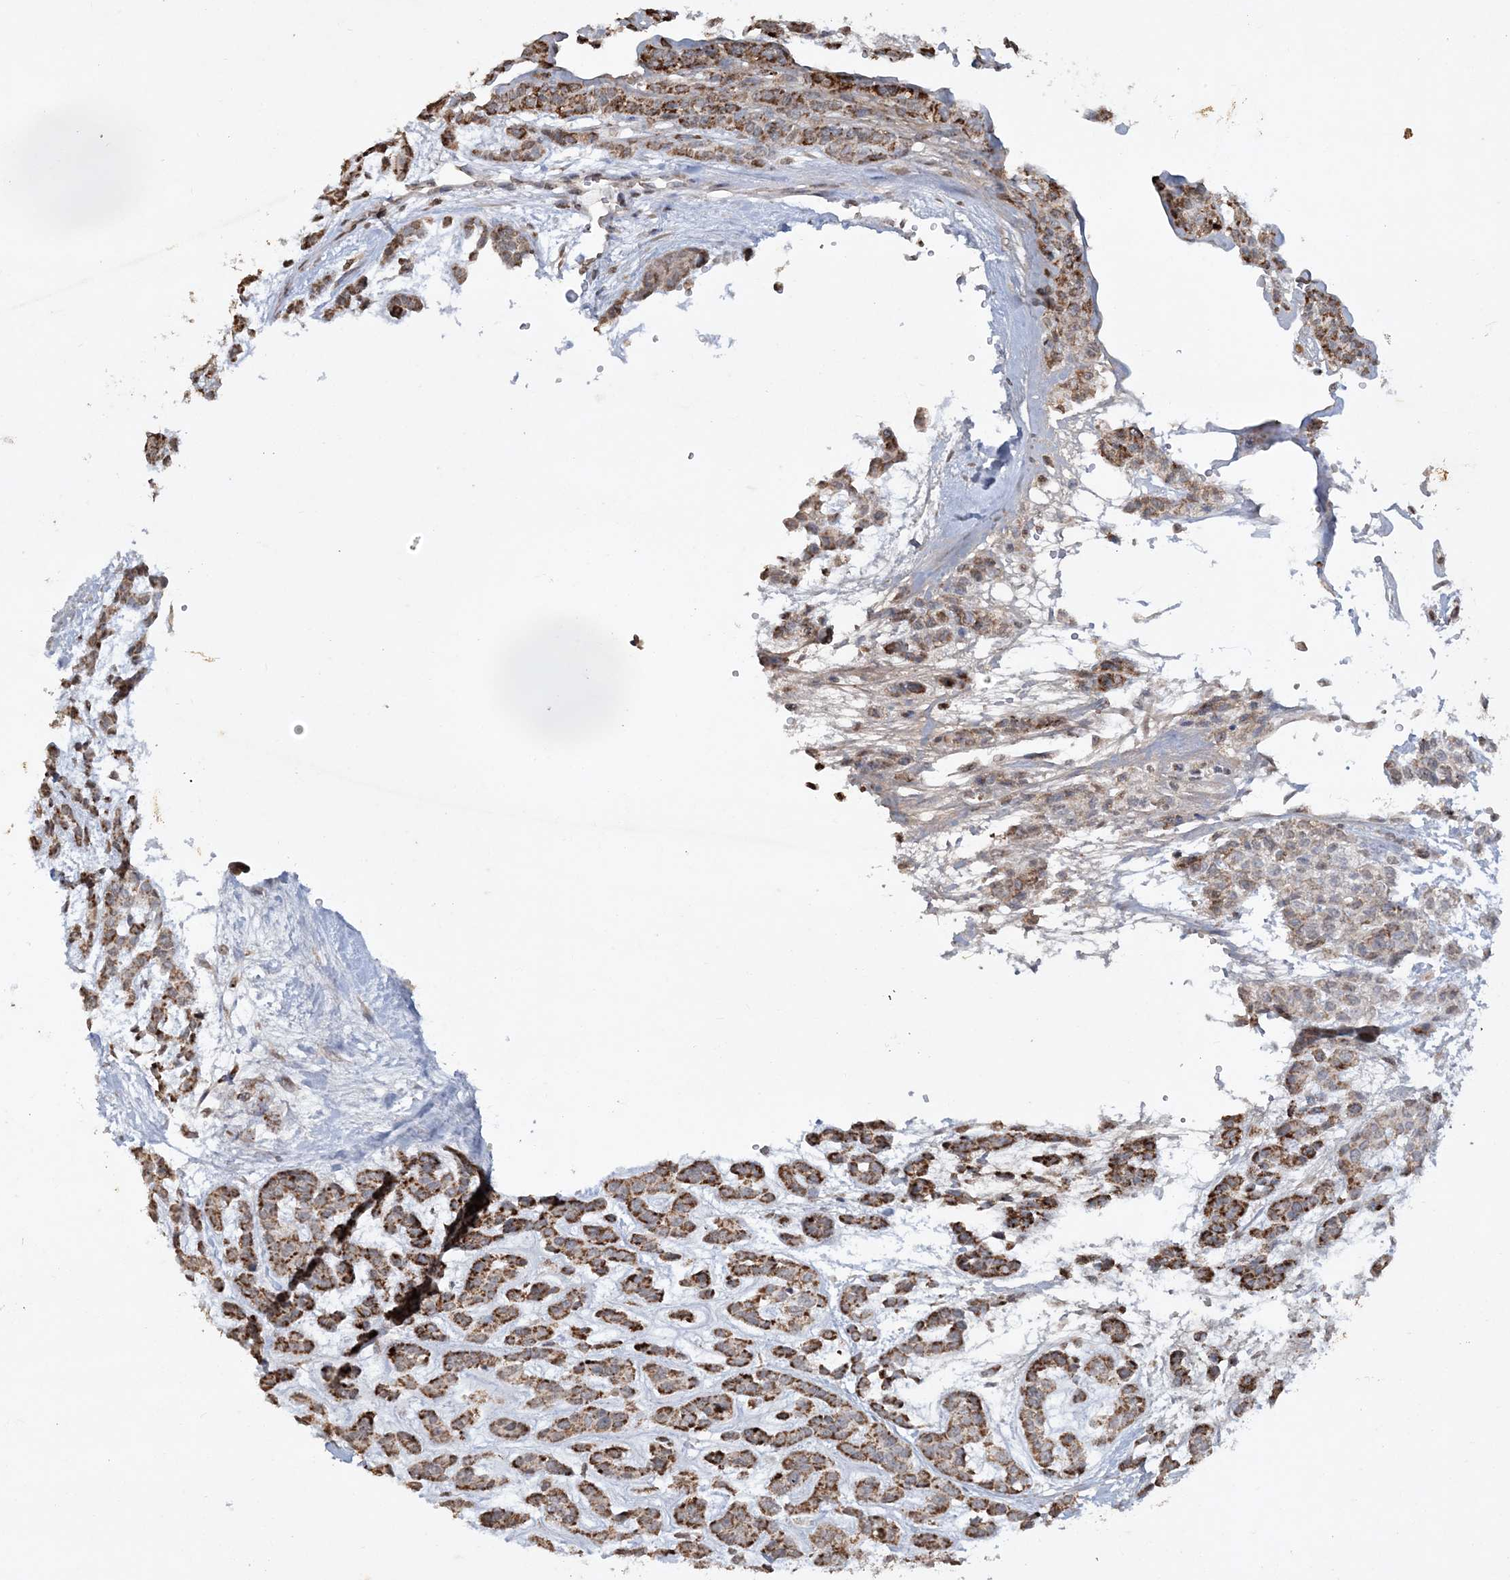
{"staining": {"intensity": "strong", "quantity": ">75%", "location": "cytoplasmic/membranous"}, "tissue": "head and neck cancer", "cell_type": "Tumor cells", "image_type": "cancer", "snomed": [{"axis": "morphology", "description": "Adenocarcinoma, NOS"}, {"axis": "morphology", "description": "Adenoma, NOS"}, {"axis": "topography", "description": "Head-Neck"}], "caption": "Immunohistochemical staining of human adenocarcinoma (head and neck) reveals high levels of strong cytoplasmic/membranous staining in approximately >75% of tumor cells. (DAB (3,3'-diaminobenzidine) IHC with brightfield microscopy, high magnification).", "gene": "TTC7A", "patient": {"sex": "female", "age": 55}}